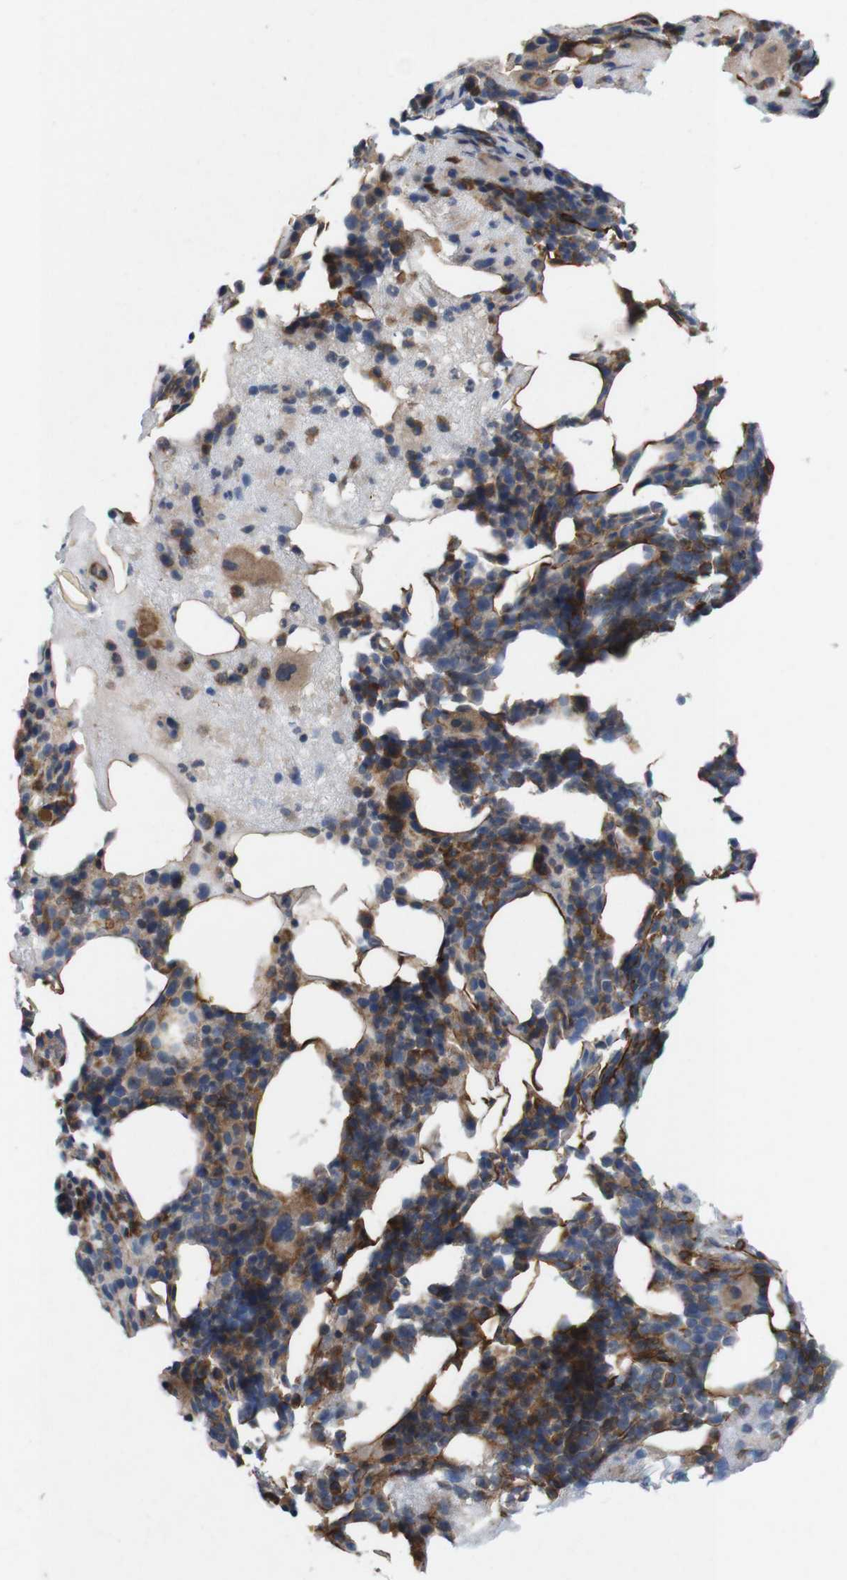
{"staining": {"intensity": "strong", "quantity": "25%-75%", "location": "cytoplasmic/membranous"}, "tissue": "bone marrow", "cell_type": "Hematopoietic cells", "image_type": "normal", "snomed": [{"axis": "morphology", "description": "Normal tissue, NOS"}, {"axis": "morphology", "description": "Inflammation, NOS"}, {"axis": "topography", "description": "Bone marrow"}], "caption": "Bone marrow stained for a protein (brown) displays strong cytoplasmic/membranous positive expression in about 25%-75% of hematopoietic cells.", "gene": "SIGLEC8", "patient": {"sex": "male", "age": 43}}